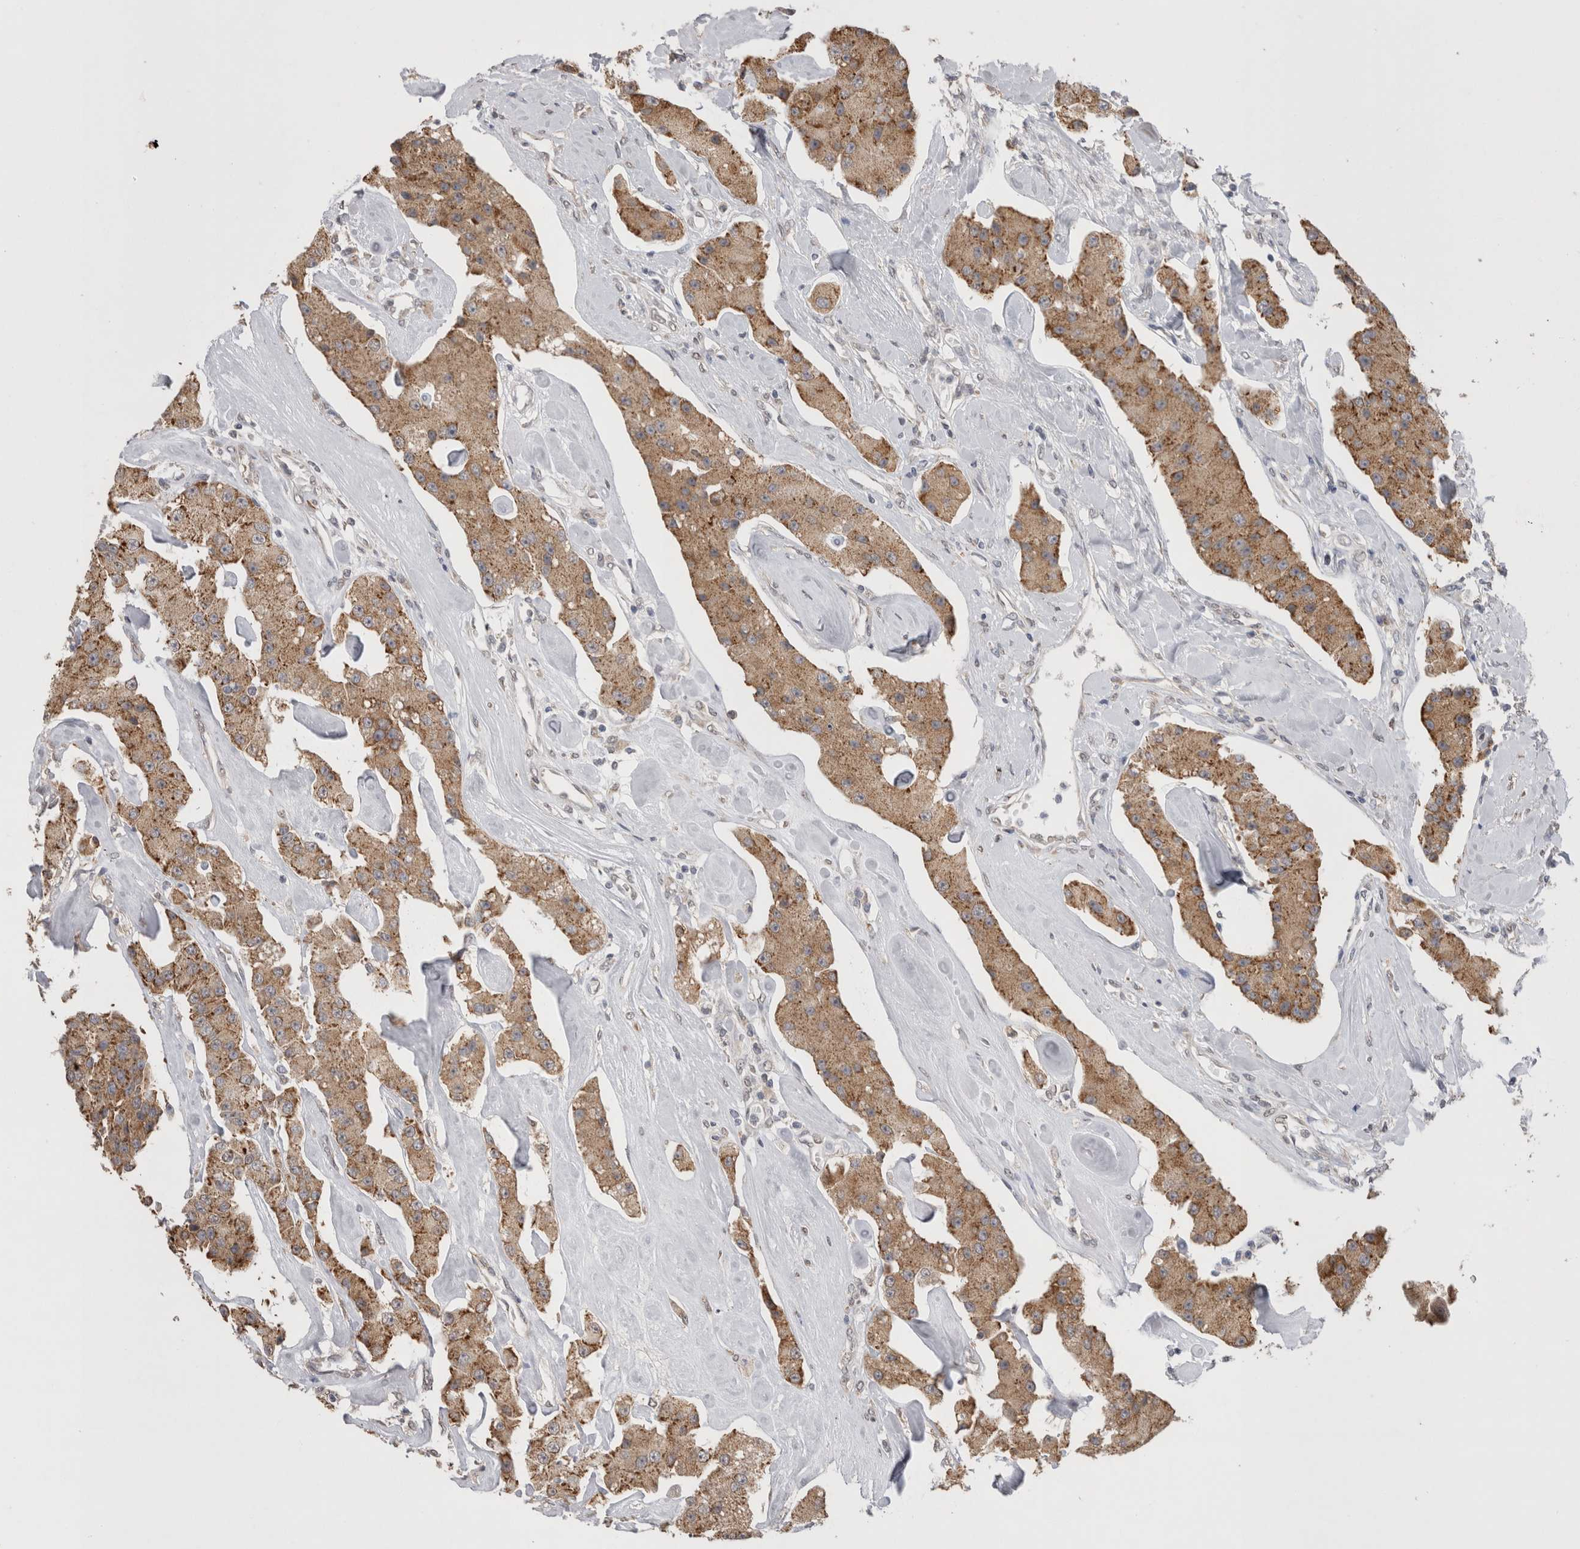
{"staining": {"intensity": "moderate", "quantity": ">75%", "location": "cytoplasmic/membranous"}, "tissue": "carcinoid", "cell_type": "Tumor cells", "image_type": "cancer", "snomed": [{"axis": "morphology", "description": "Carcinoid, malignant, NOS"}, {"axis": "topography", "description": "Pancreas"}], "caption": "Immunohistochemistry (IHC) of carcinoid demonstrates medium levels of moderate cytoplasmic/membranous positivity in approximately >75% of tumor cells.", "gene": "NOMO1", "patient": {"sex": "male", "age": 41}}